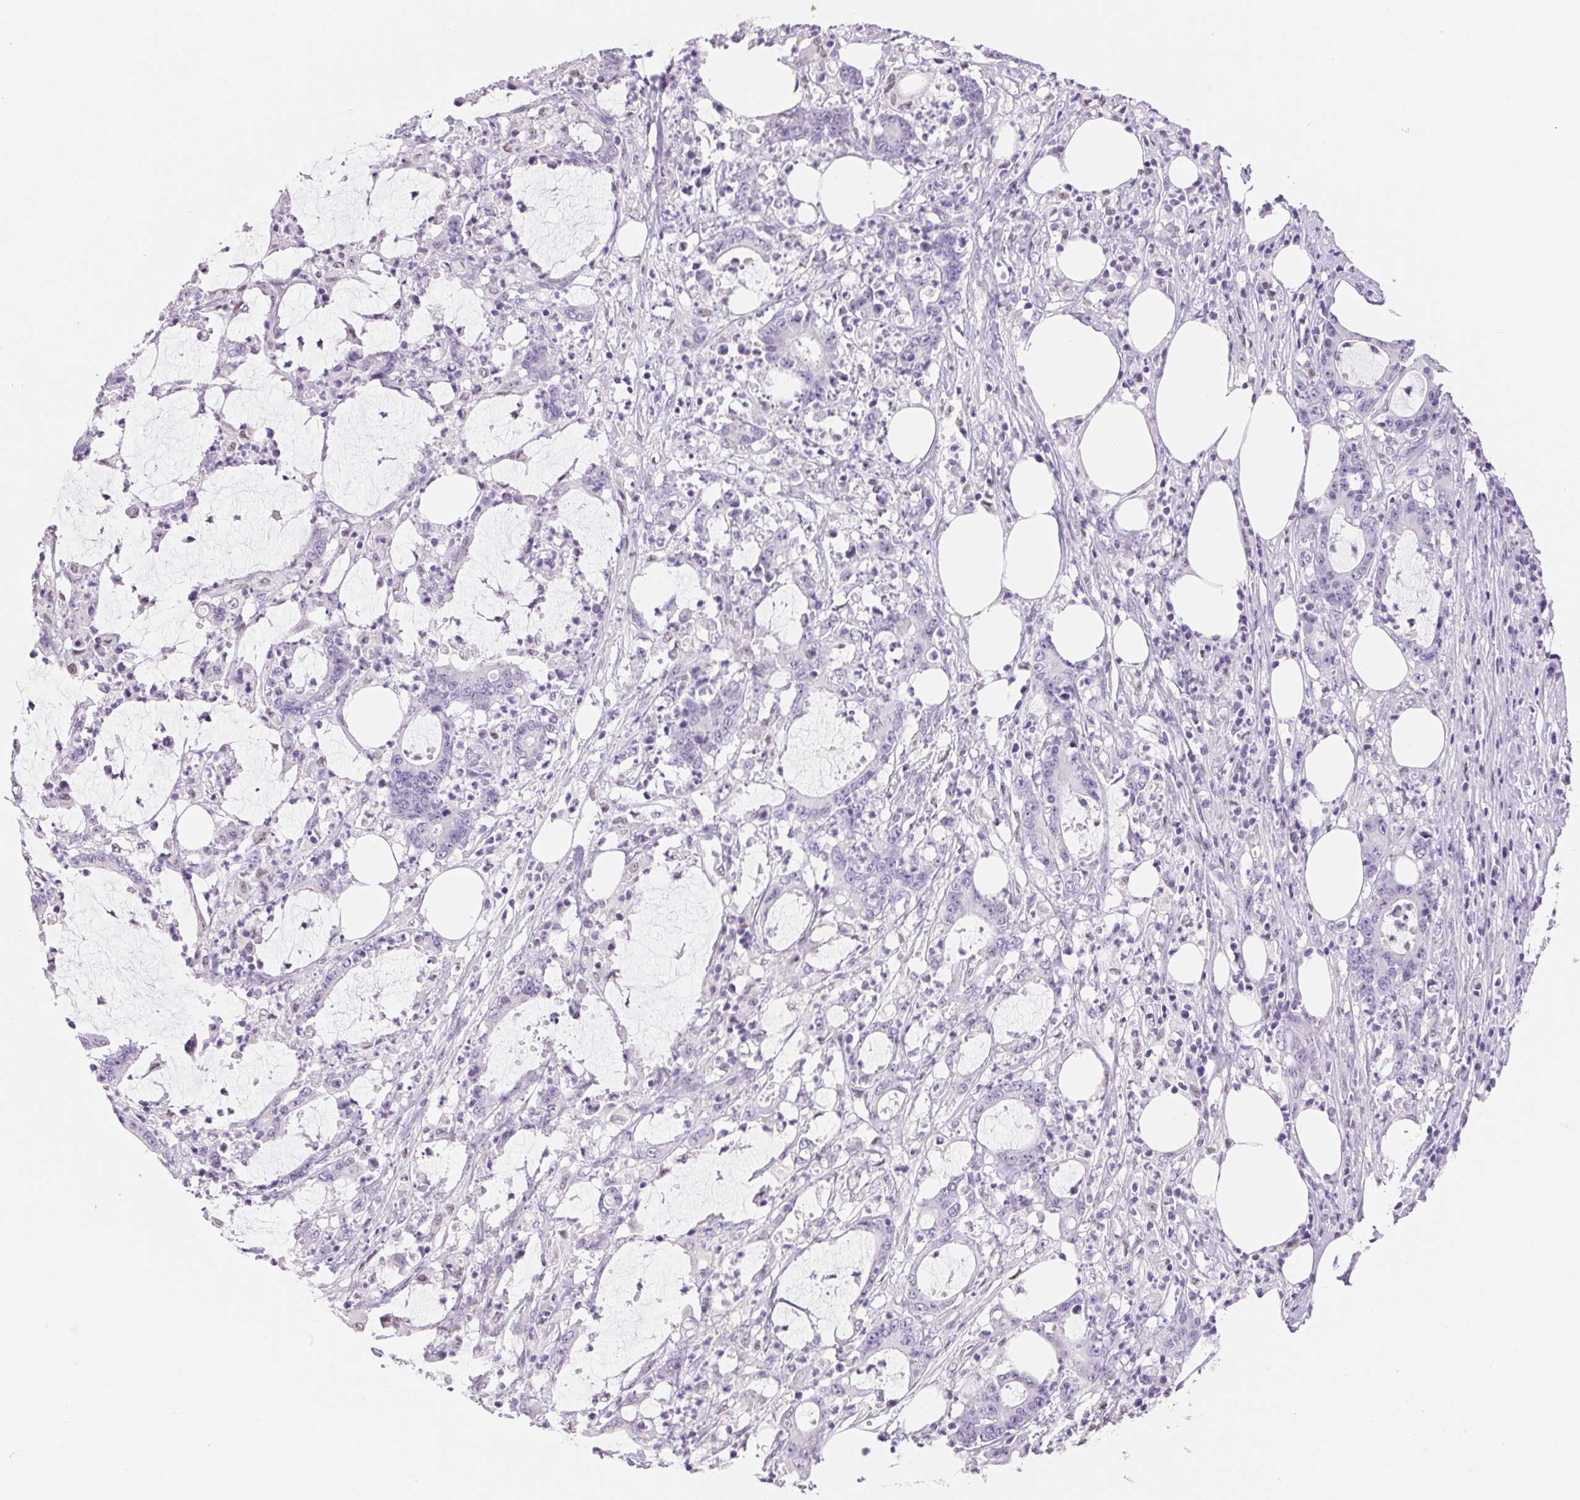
{"staining": {"intensity": "negative", "quantity": "none", "location": "none"}, "tissue": "stomach cancer", "cell_type": "Tumor cells", "image_type": "cancer", "snomed": [{"axis": "morphology", "description": "Adenocarcinoma, NOS"}, {"axis": "topography", "description": "Stomach, upper"}], "caption": "DAB immunohistochemical staining of adenocarcinoma (stomach) shows no significant positivity in tumor cells.", "gene": "ASGR2", "patient": {"sex": "male", "age": 68}}